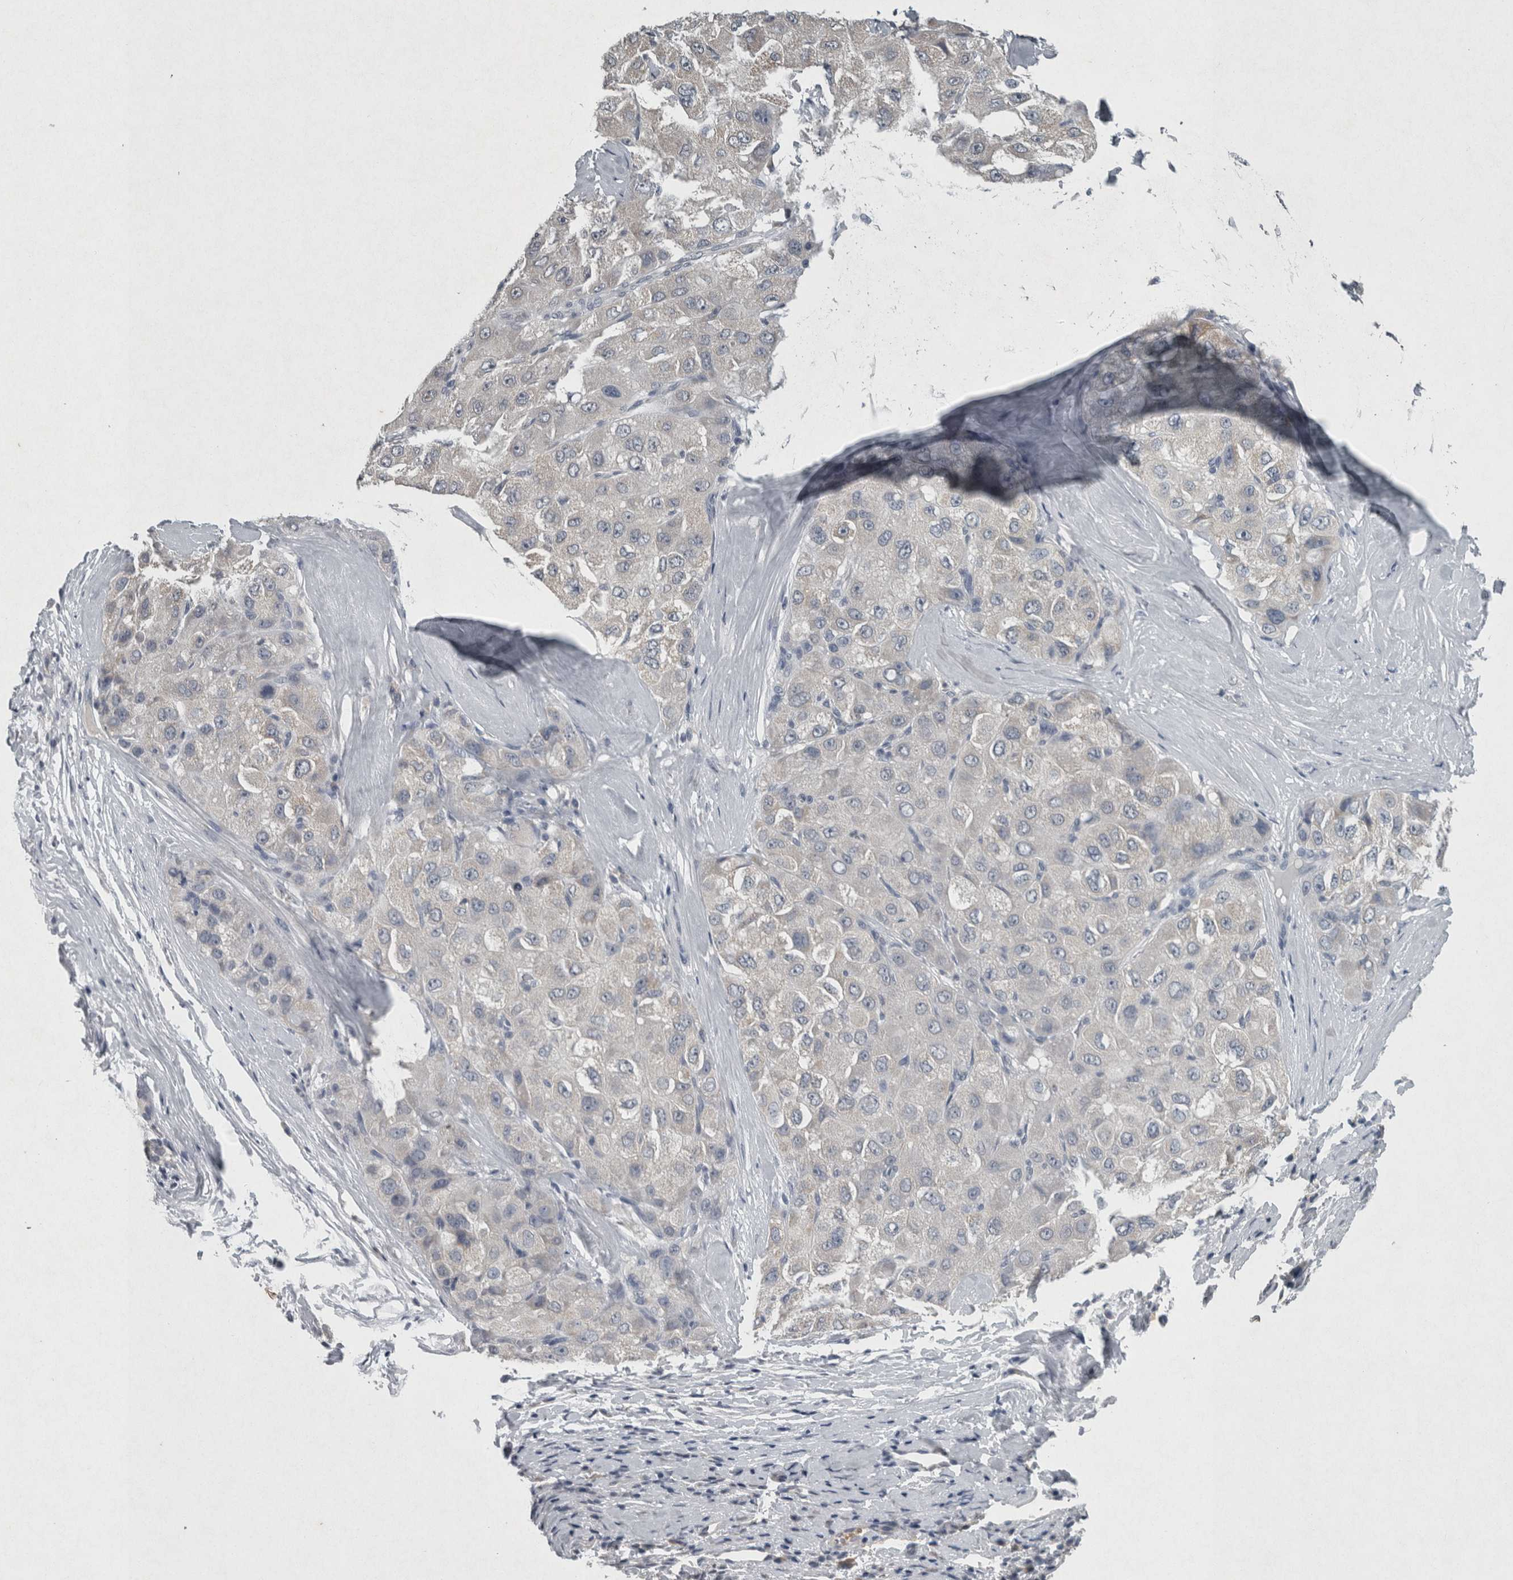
{"staining": {"intensity": "negative", "quantity": "none", "location": "none"}, "tissue": "liver cancer", "cell_type": "Tumor cells", "image_type": "cancer", "snomed": [{"axis": "morphology", "description": "Carcinoma, Hepatocellular, NOS"}, {"axis": "topography", "description": "Liver"}], "caption": "Protein analysis of liver hepatocellular carcinoma demonstrates no significant positivity in tumor cells. The staining is performed using DAB brown chromogen with nuclei counter-stained in using hematoxylin.", "gene": "WNT7A", "patient": {"sex": "male", "age": 80}}